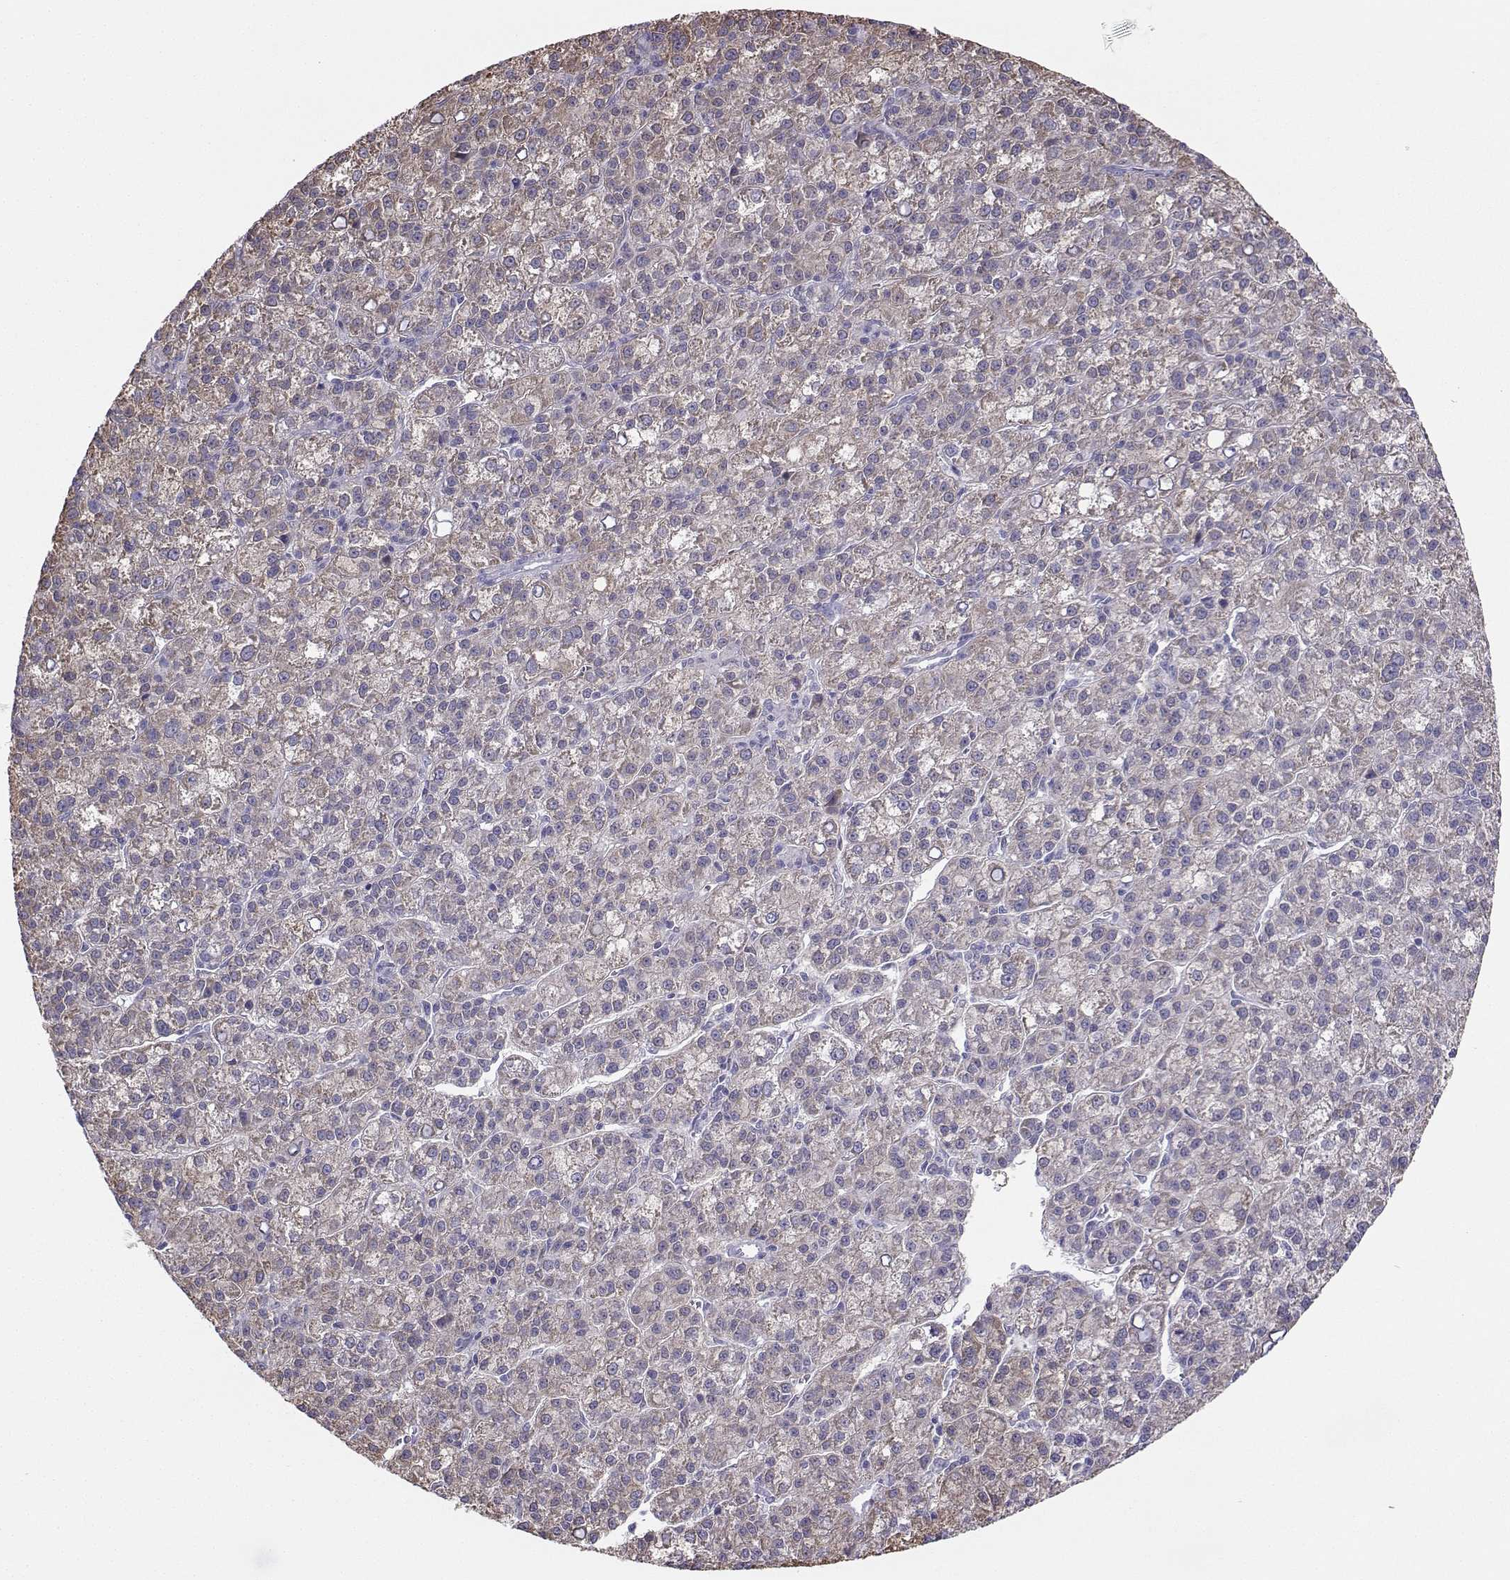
{"staining": {"intensity": "weak", "quantity": "25%-75%", "location": "cytoplasmic/membranous"}, "tissue": "liver cancer", "cell_type": "Tumor cells", "image_type": "cancer", "snomed": [{"axis": "morphology", "description": "Carcinoma, Hepatocellular, NOS"}, {"axis": "topography", "description": "Liver"}], "caption": "Approximately 25%-75% of tumor cells in human liver hepatocellular carcinoma display weak cytoplasmic/membranous protein expression as visualized by brown immunohistochemical staining.", "gene": "DCLK3", "patient": {"sex": "female", "age": 60}}